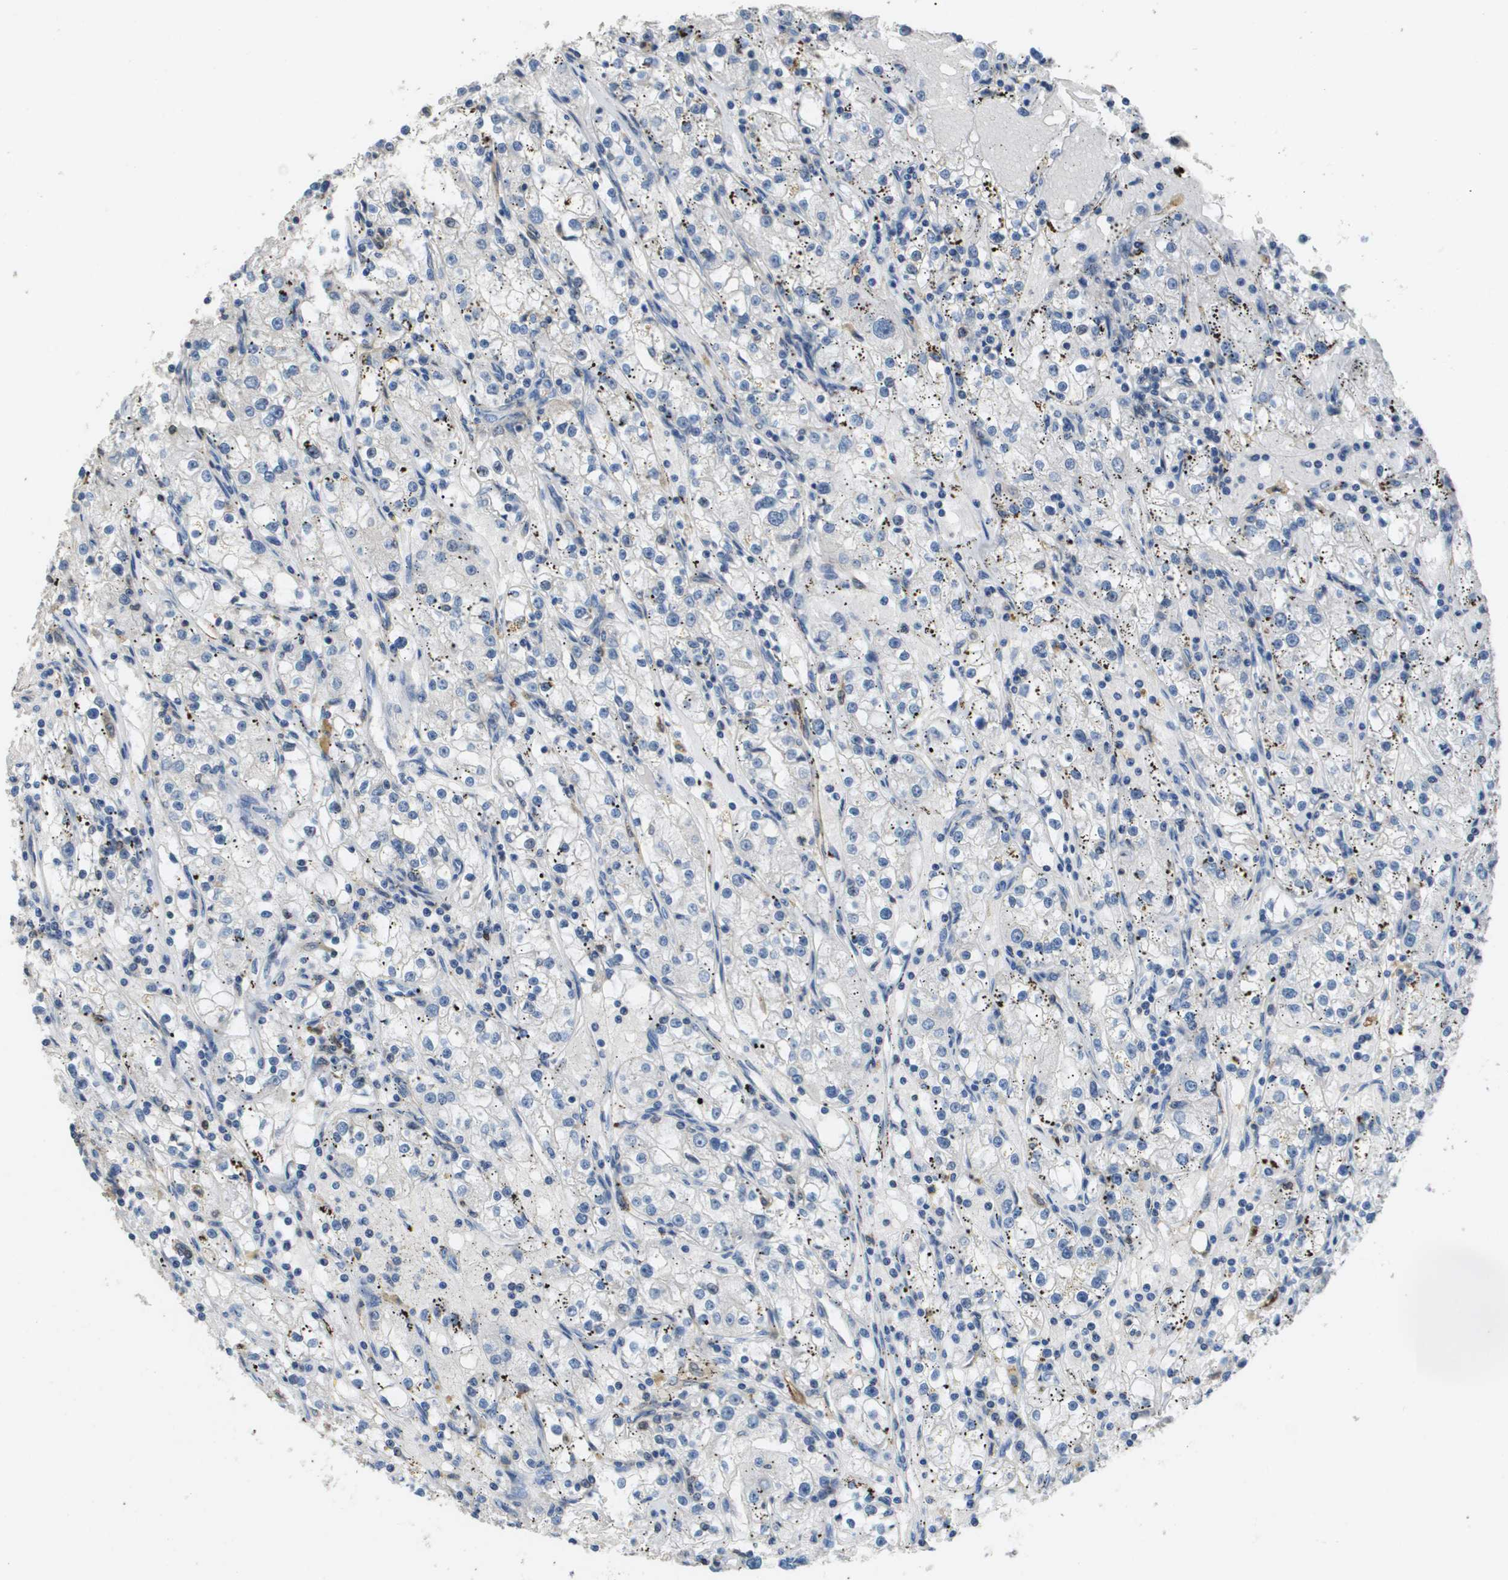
{"staining": {"intensity": "negative", "quantity": "none", "location": "none"}, "tissue": "renal cancer", "cell_type": "Tumor cells", "image_type": "cancer", "snomed": [{"axis": "morphology", "description": "Adenocarcinoma, NOS"}, {"axis": "topography", "description": "Kidney"}], "caption": "Immunohistochemistry (IHC) micrograph of neoplastic tissue: human renal cancer stained with DAB demonstrates no significant protein expression in tumor cells. The staining was performed using DAB to visualize the protein expression in brown, while the nuclei were stained in blue with hematoxylin (Magnification: 20x).", "gene": "FABP5", "patient": {"sex": "male", "age": 56}}